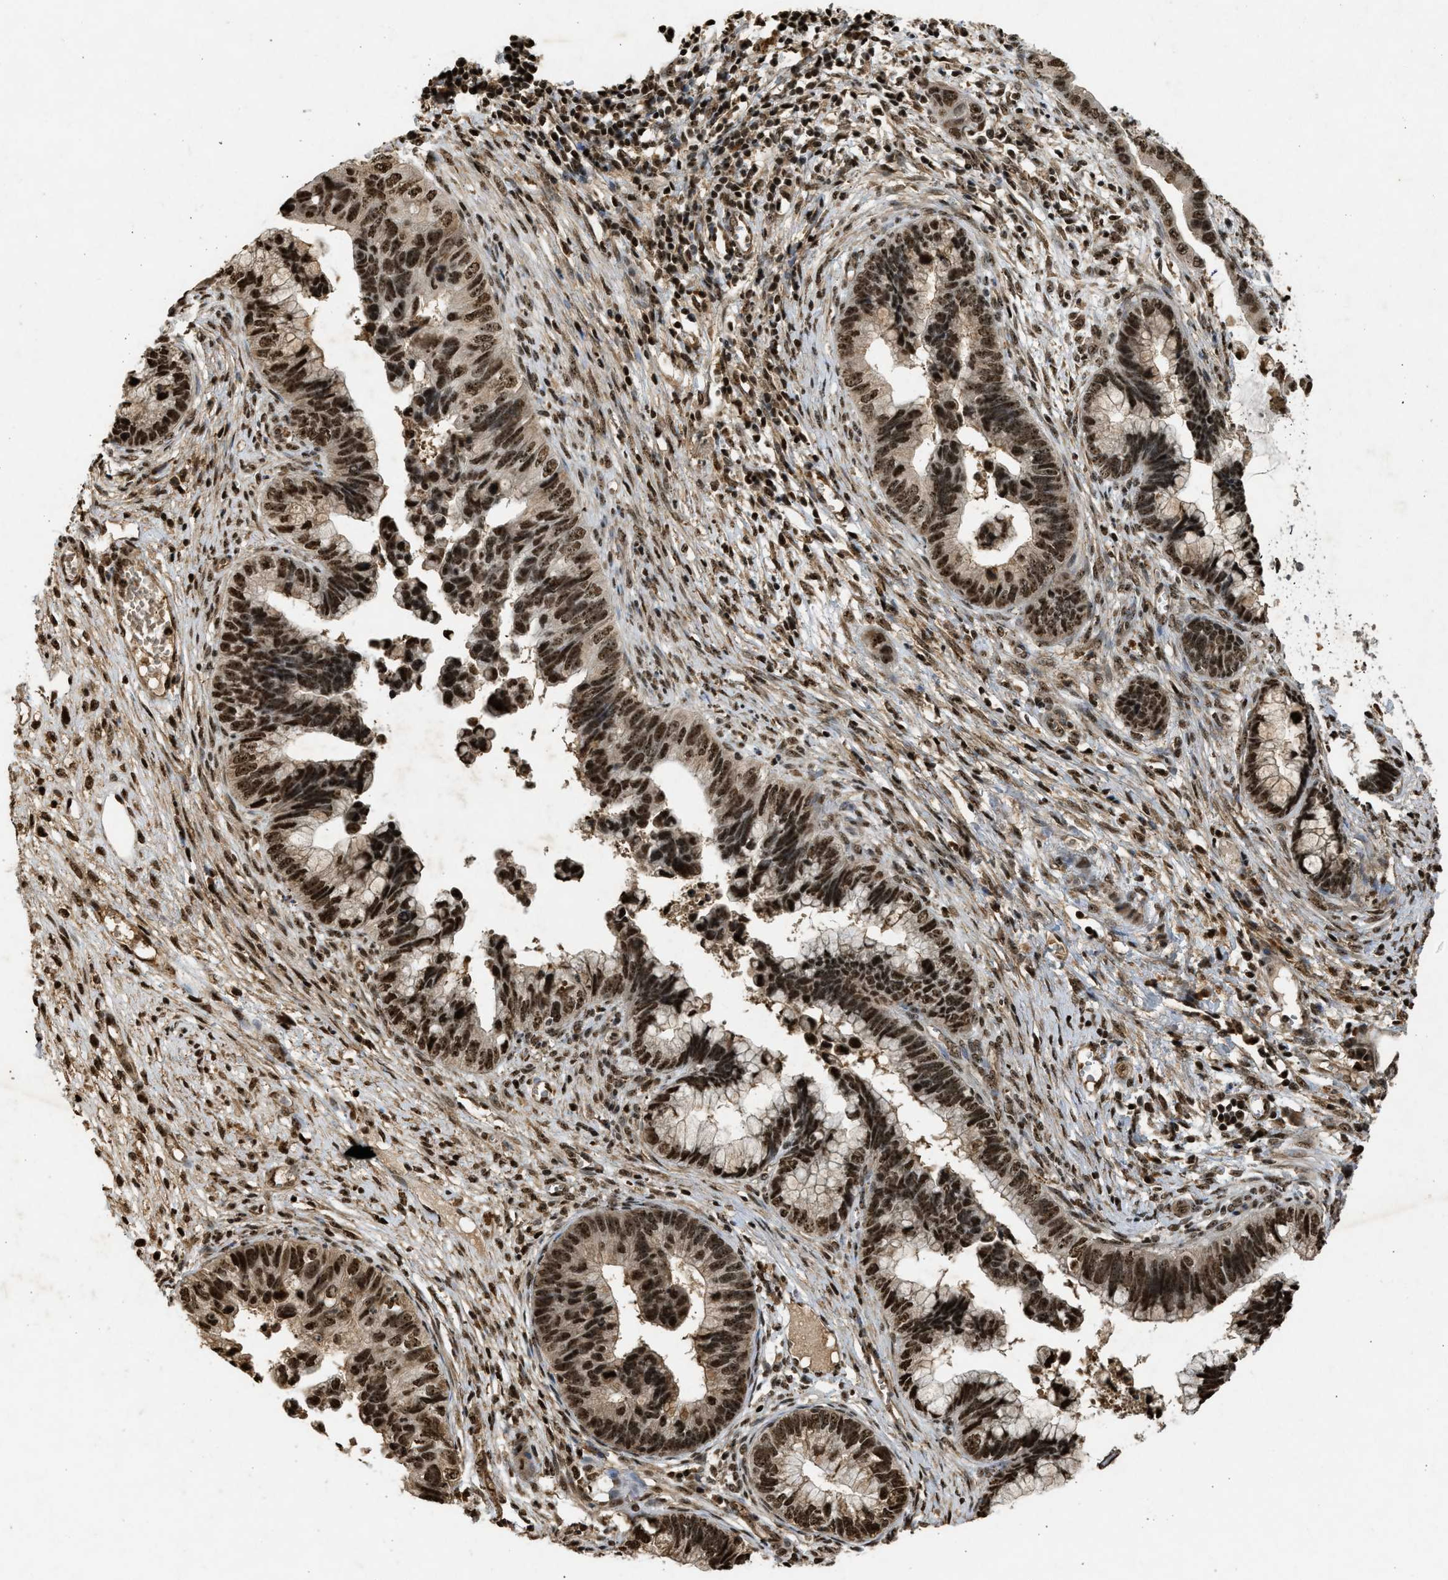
{"staining": {"intensity": "strong", "quantity": ">75%", "location": "cytoplasmic/membranous,nuclear"}, "tissue": "cervical cancer", "cell_type": "Tumor cells", "image_type": "cancer", "snomed": [{"axis": "morphology", "description": "Adenocarcinoma, NOS"}, {"axis": "topography", "description": "Cervix"}], "caption": "Tumor cells exhibit high levels of strong cytoplasmic/membranous and nuclear positivity in approximately >75% of cells in human cervical adenocarcinoma.", "gene": "TFDP2", "patient": {"sex": "female", "age": 44}}